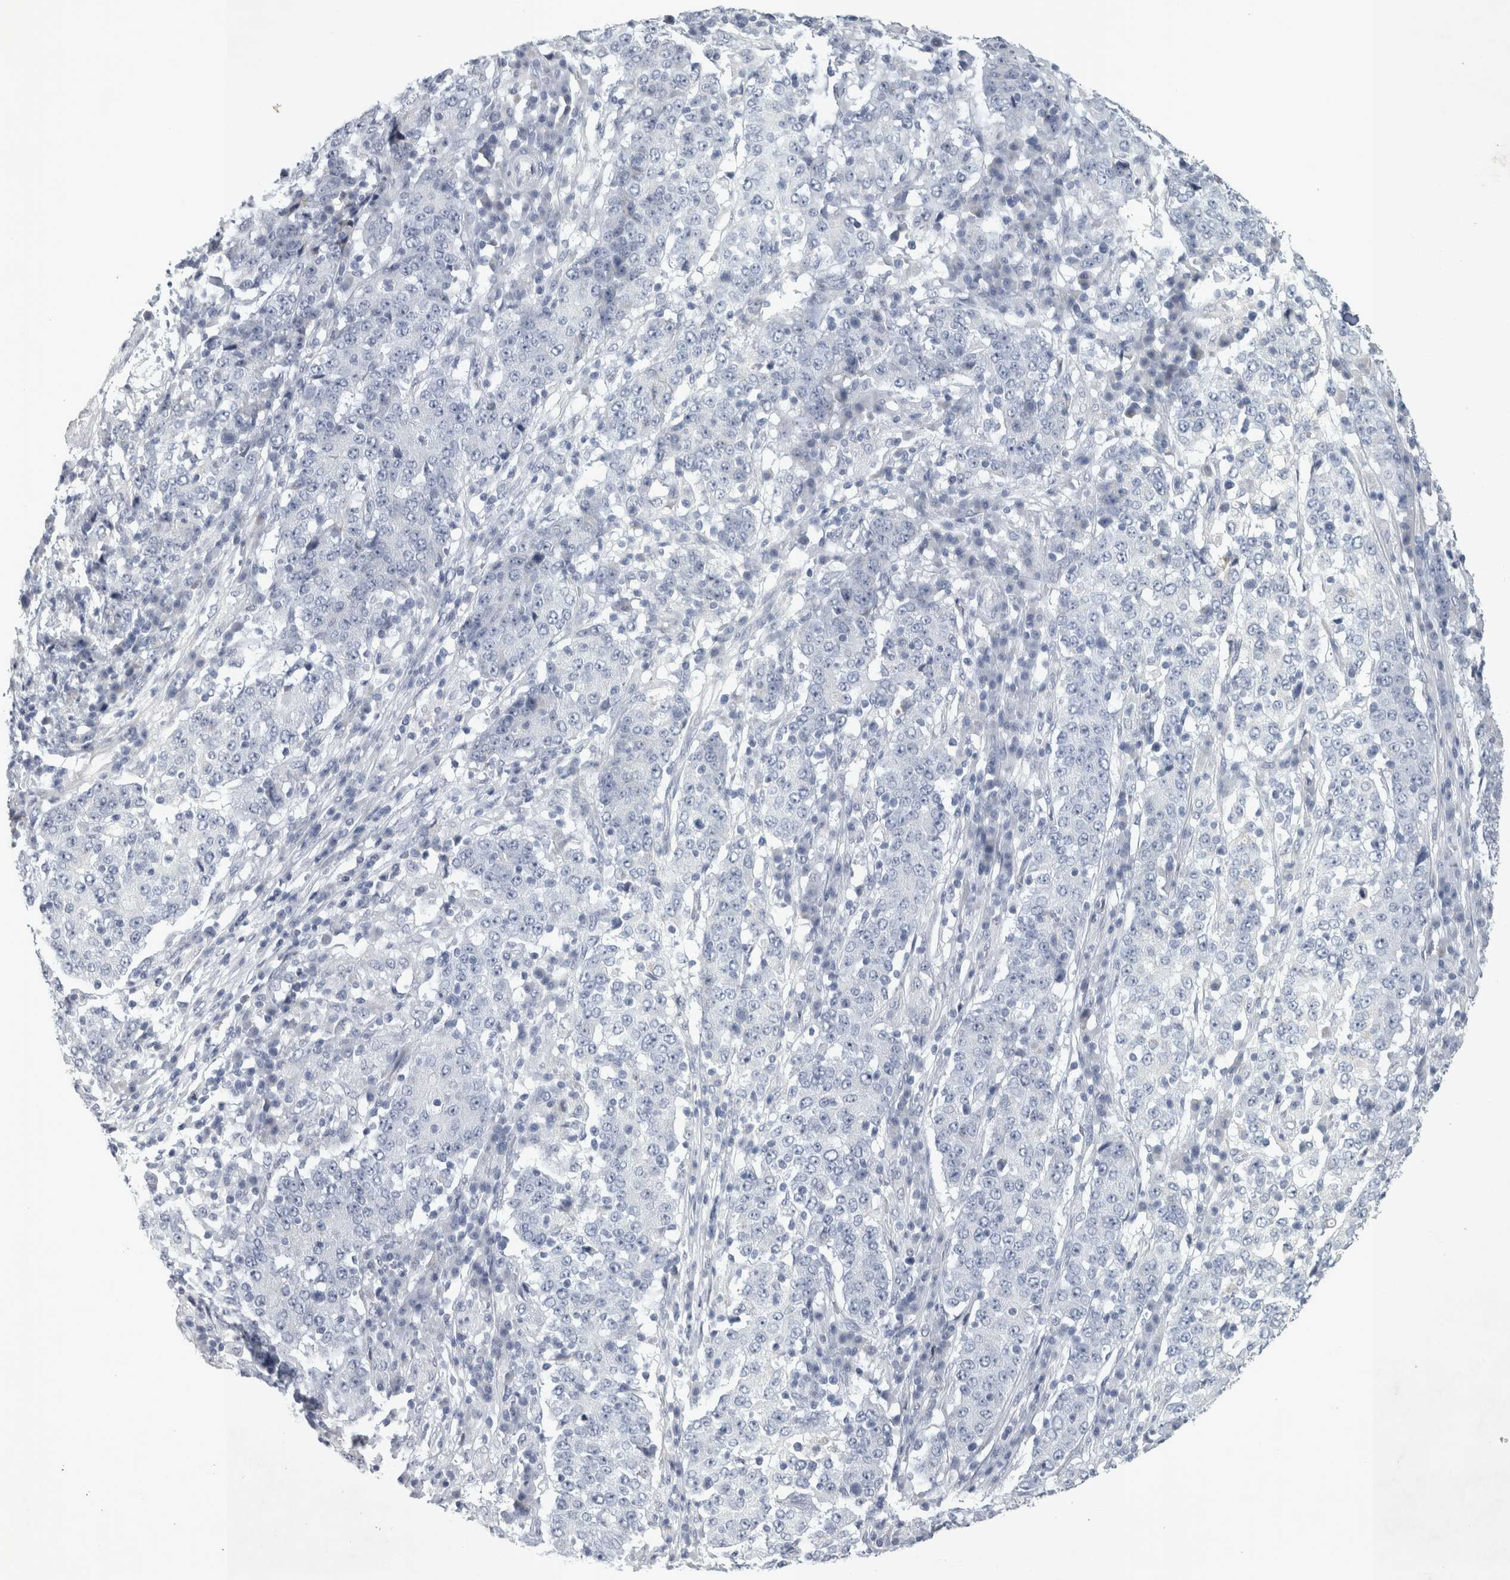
{"staining": {"intensity": "negative", "quantity": "none", "location": "none"}, "tissue": "stomach cancer", "cell_type": "Tumor cells", "image_type": "cancer", "snomed": [{"axis": "morphology", "description": "Adenocarcinoma, NOS"}, {"axis": "topography", "description": "Stomach"}], "caption": "There is no significant staining in tumor cells of adenocarcinoma (stomach). Brightfield microscopy of immunohistochemistry (IHC) stained with DAB (brown) and hematoxylin (blue), captured at high magnification.", "gene": "FXYD7", "patient": {"sex": "male", "age": 59}}